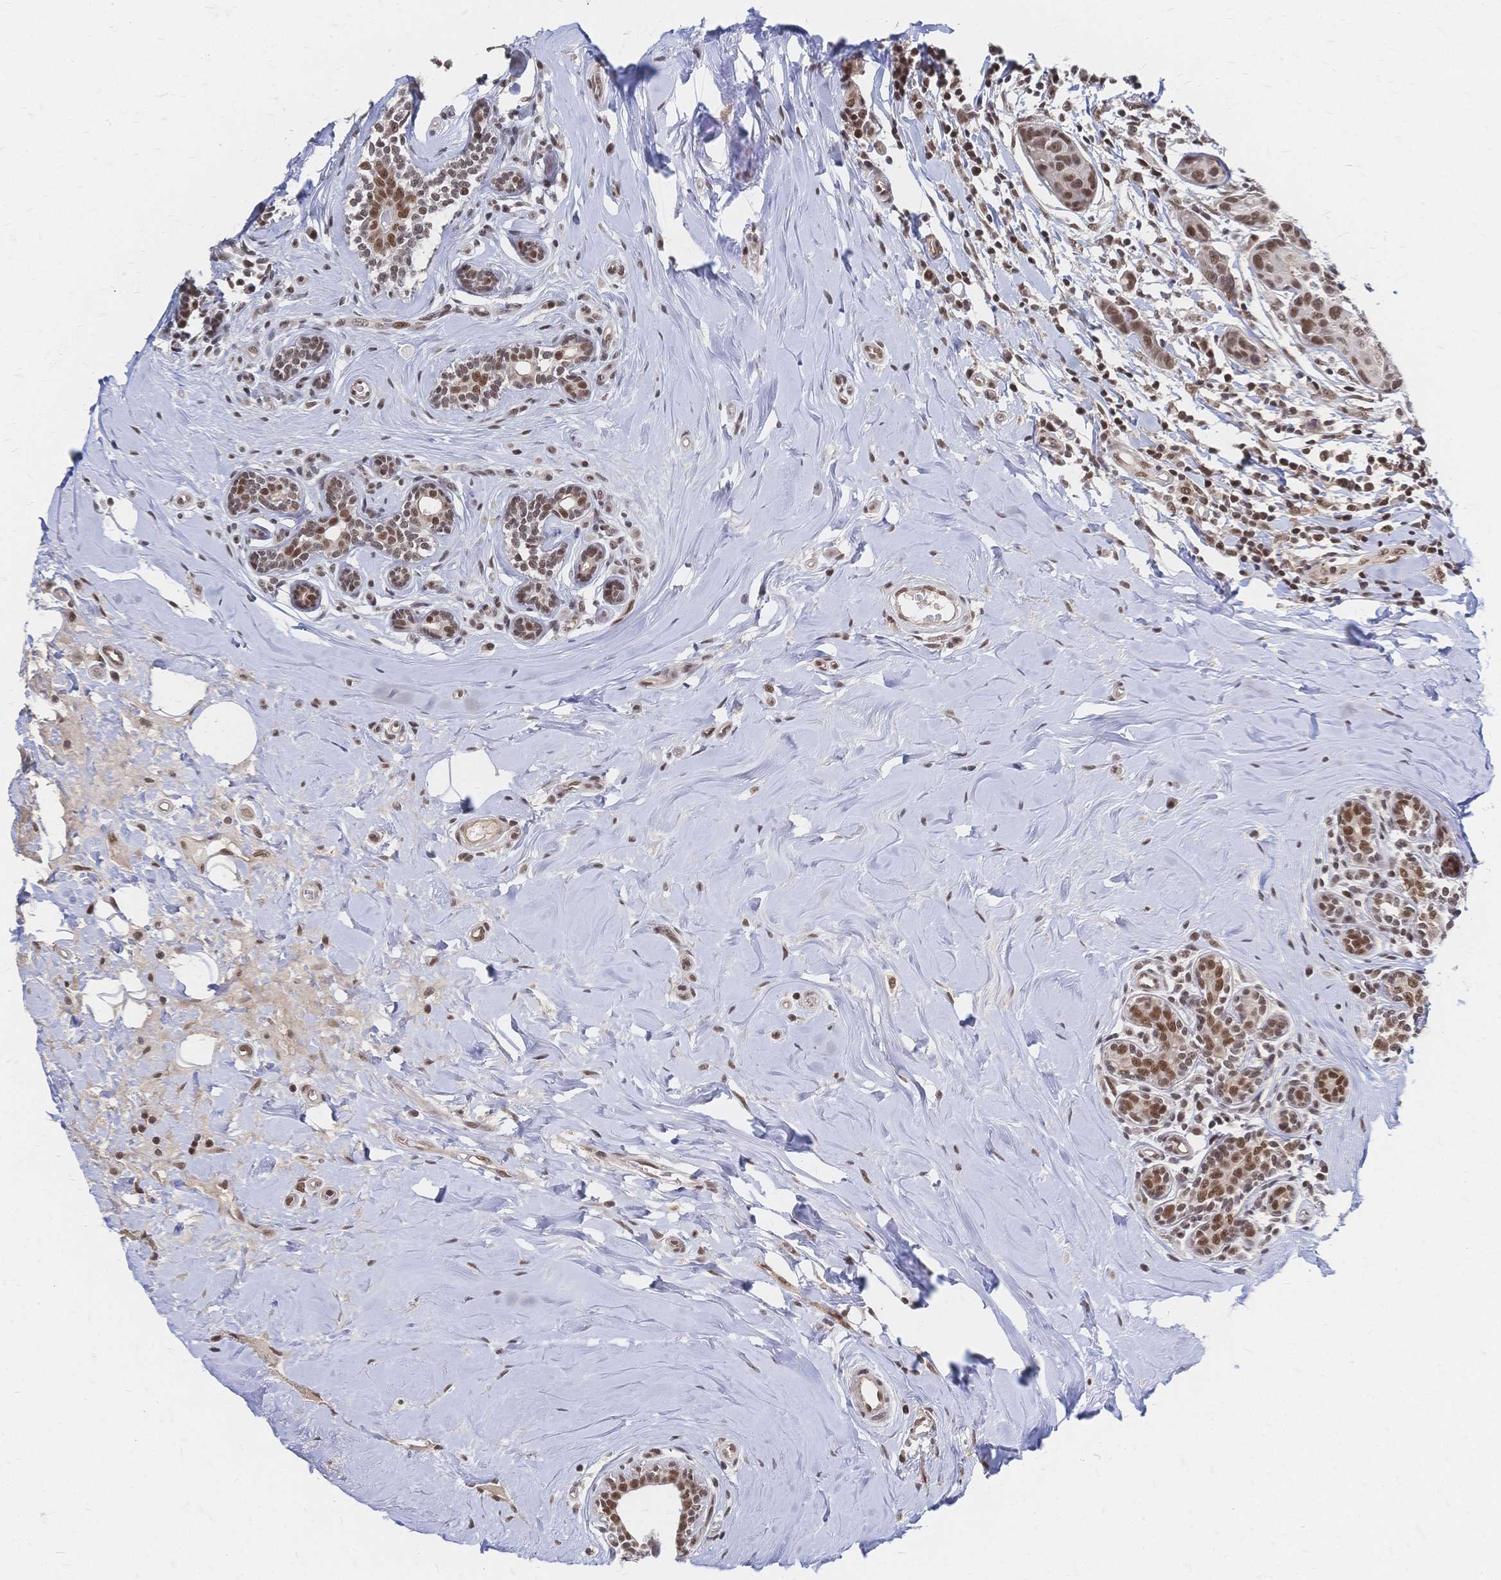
{"staining": {"intensity": "moderate", "quantity": ">75%", "location": "nuclear"}, "tissue": "breast cancer", "cell_type": "Tumor cells", "image_type": "cancer", "snomed": [{"axis": "morphology", "description": "Duct carcinoma"}, {"axis": "topography", "description": "Breast"}], "caption": "DAB (3,3'-diaminobenzidine) immunohistochemical staining of human breast invasive ductal carcinoma displays moderate nuclear protein staining in approximately >75% of tumor cells.", "gene": "NELFA", "patient": {"sex": "female", "age": 24}}